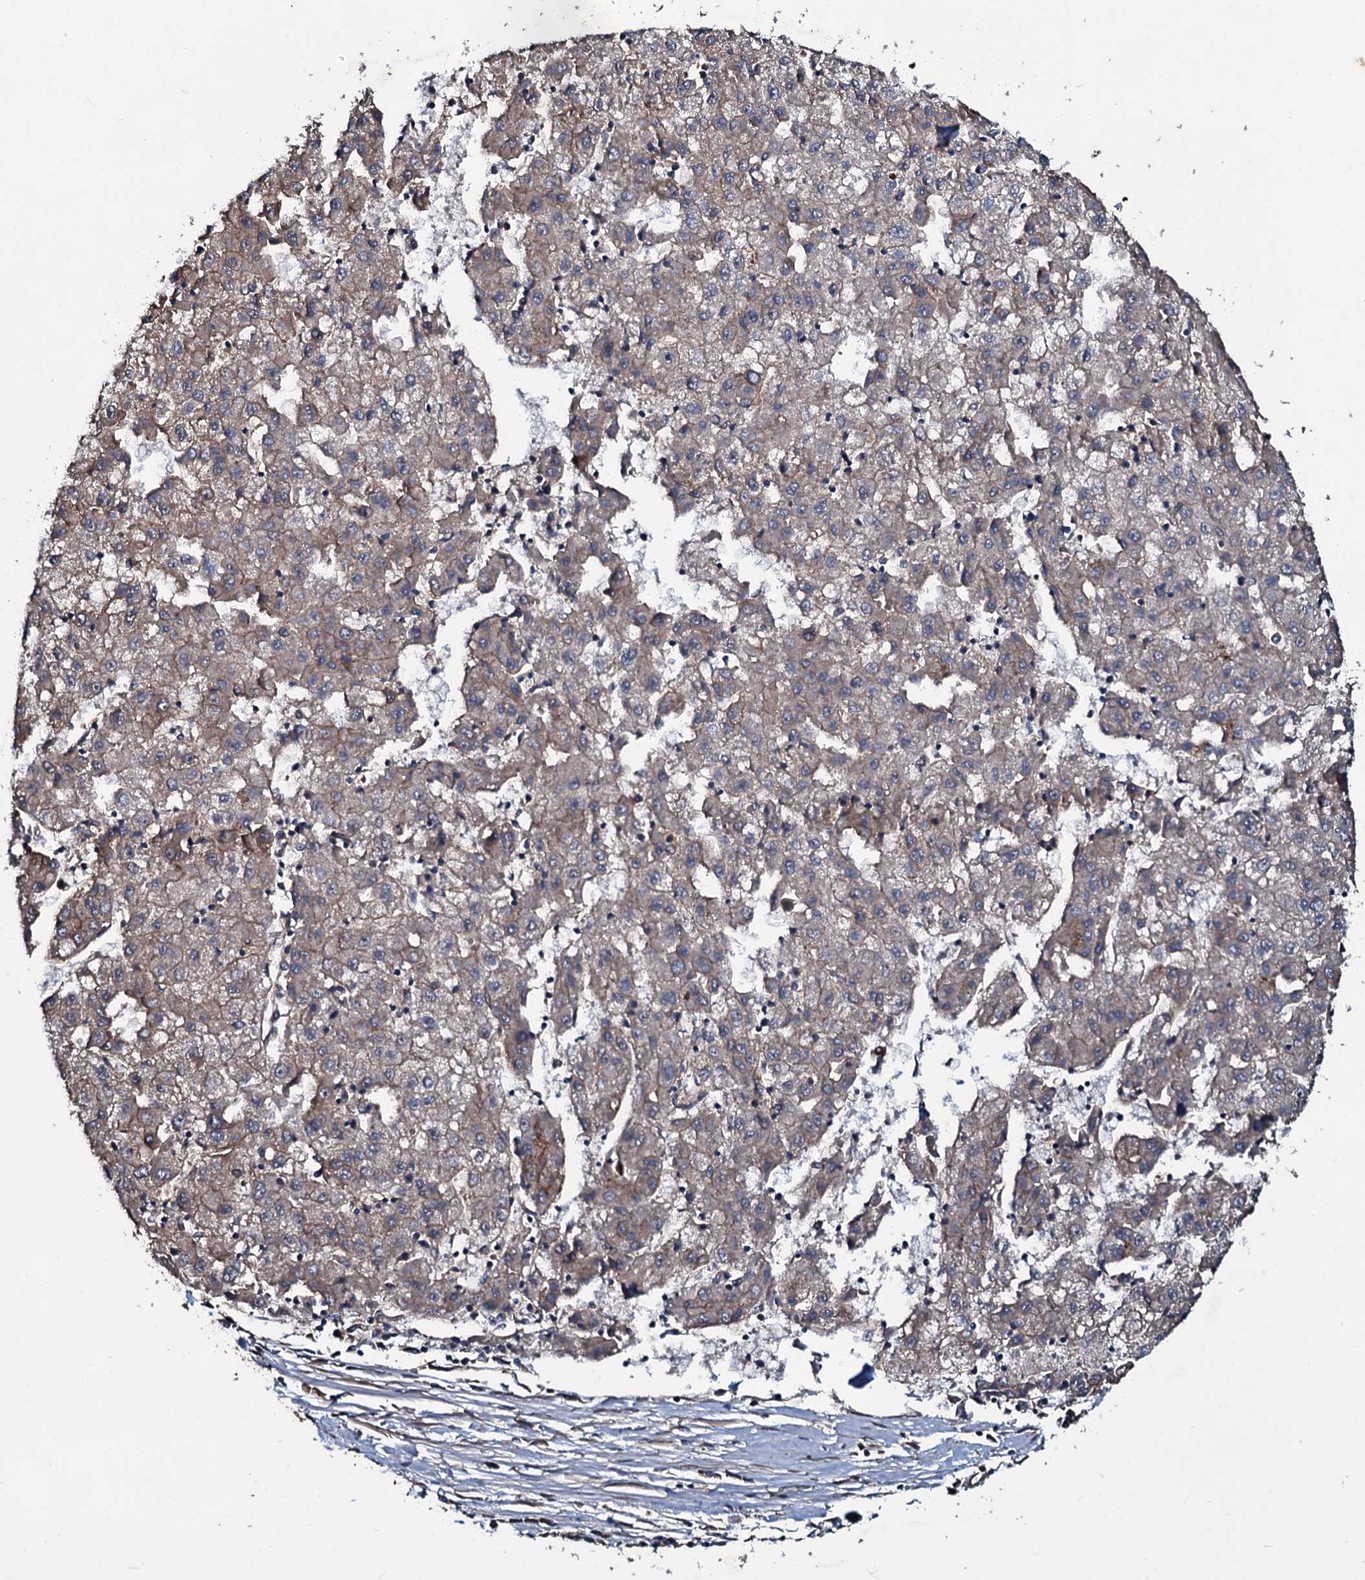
{"staining": {"intensity": "weak", "quantity": "25%-75%", "location": "cytoplasmic/membranous"}, "tissue": "liver cancer", "cell_type": "Tumor cells", "image_type": "cancer", "snomed": [{"axis": "morphology", "description": "Carcinoma, Hepatocellular, NOS"}, {"axis": "topography", "description": "Liver"}], "caption": "Liver cancer (hepatocellular carcinoma) was stained to show a protein in brown. There is low levels of weak cytoplasmic/membranous positivity in approximately 25%-75% of tumor cells. The protein of interest is shown in brown color, while the nuclei are stained blue.", "gene": "DMAC2", "patient": {"sex": "male", "age": 72}}